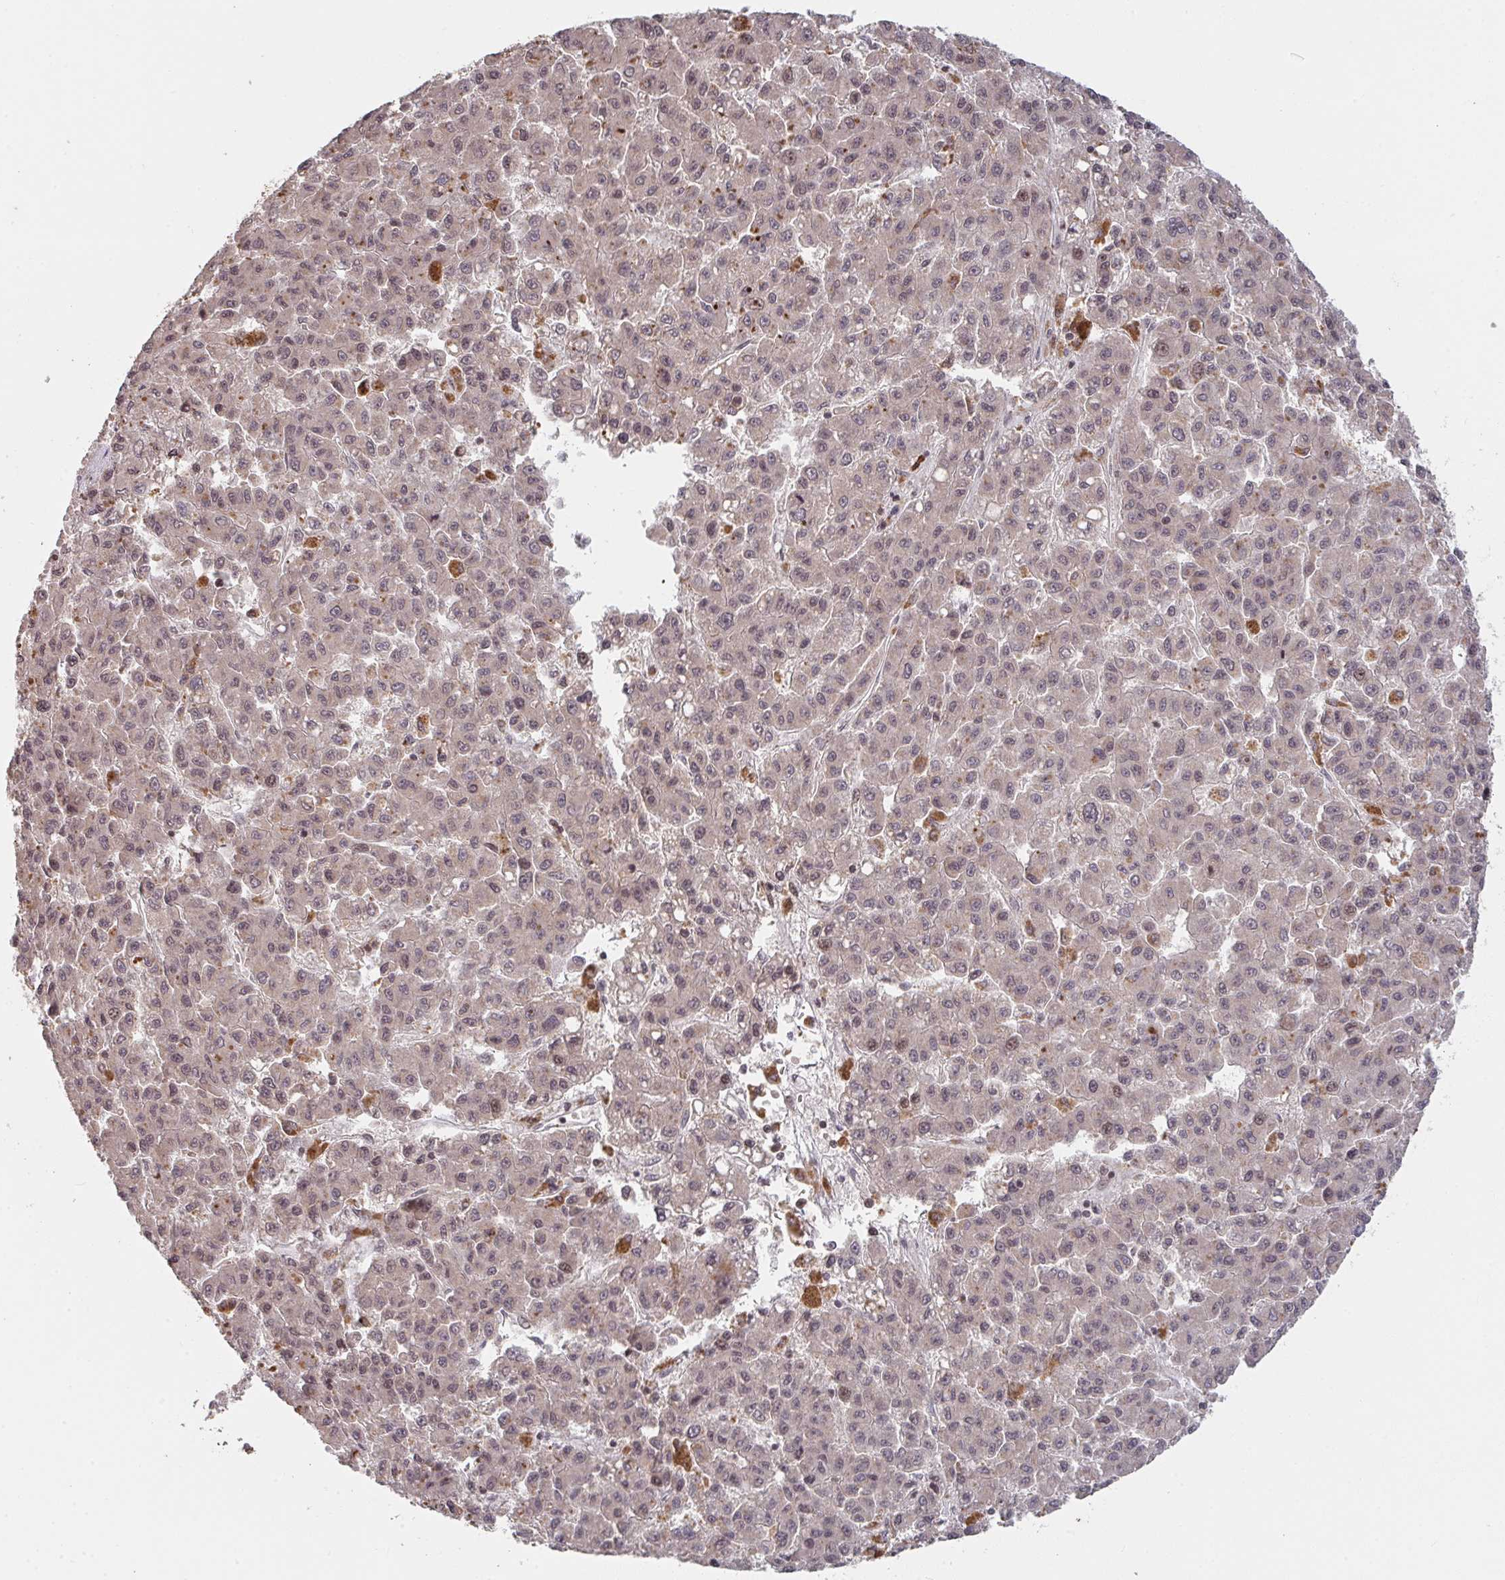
{"staining": {"intensity": "weak", "quantity": "25%-75%", "location": "nuclear"}, "tissue": "liver cancer", "cell_type": "Tumor cells", "image_type": "cancer", "snomed": [{"axis": "morphology", "description": "Carcinoma, Hepatocellular, NOS"}, {"axis": "topography", "description": "Liver"}], "caption": "Hepatocellular carcinoma (liver) stained for a protein displays weak nuclear positivity in tumor cells. The protein of interest is stained brown, and the nuclei are stained in blue (DAB (3,3'-diaminobenzidine) IHC with brightfield microscopy, high magnification).", "gene": "DCST1", "patient": {"sex": "male", "age": 70}}